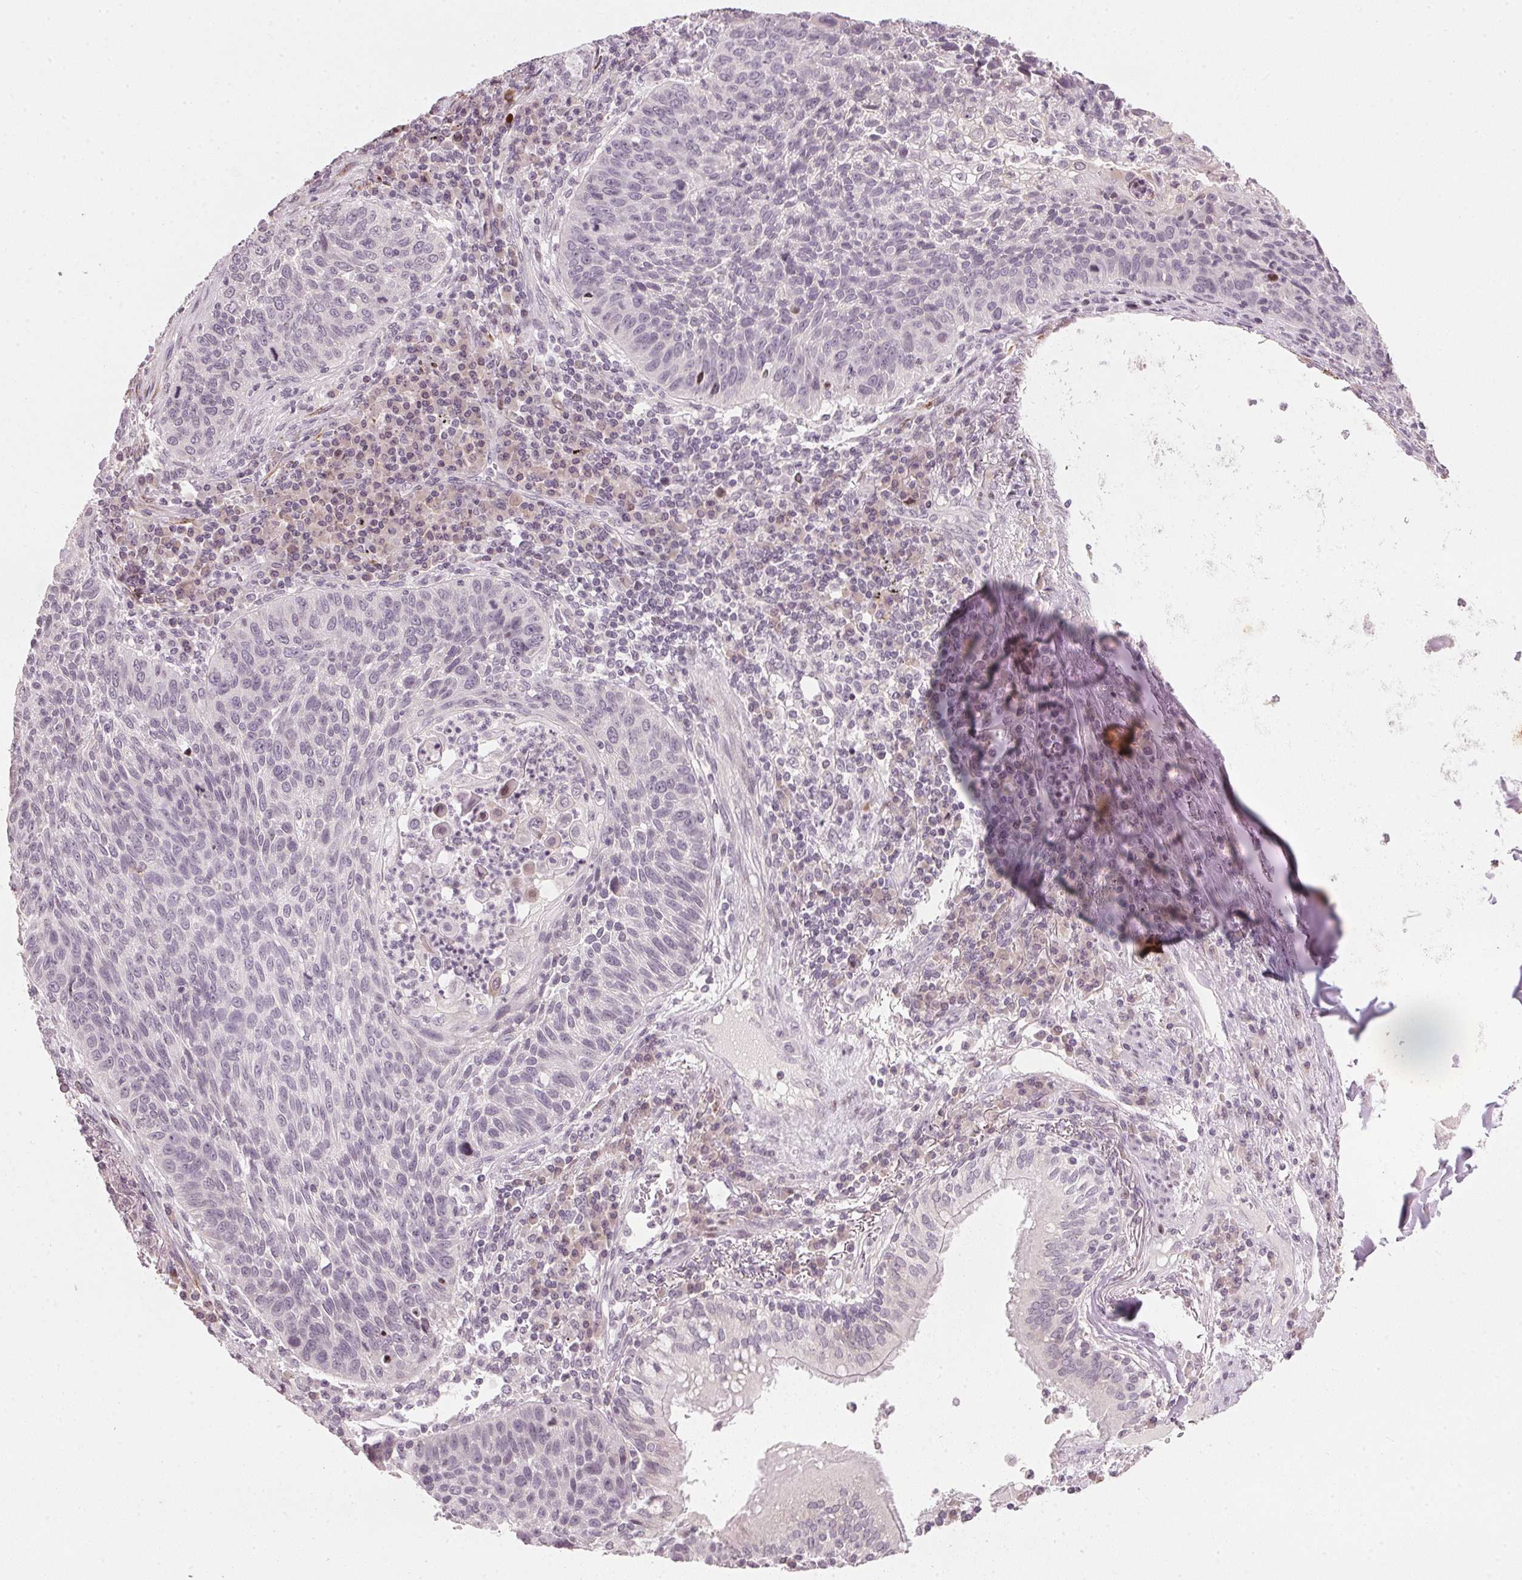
{"staining": {"intensity": "negative", "quantity": "none", "location": "none"}, "tissue": "lung cancer", "cell_type": "Tumor cells", "image_type": "cancer", "snomed": [{"axis": "morphology", "description": "Squamous cell carcinoma, NOS"}, {"axis": "morphology", "description": "Squamous cell carcinoma, metastatic, NOS"}, {"axis": "topography", "description": "Lung"}, {"axis": "topography", "description": "Pleura, NOS"}], "caption": "Immunohistochemical staining of human lung metastatic squamous cell carcinoma reveals no significant positivity in tumor cells. Brightfield microscopy of IHC stained with DAB (brown) and hematoxylin (blue), captured at high magnification.", "gene": "SFRP4", "patient": {"sex": "male", "age": 72}}